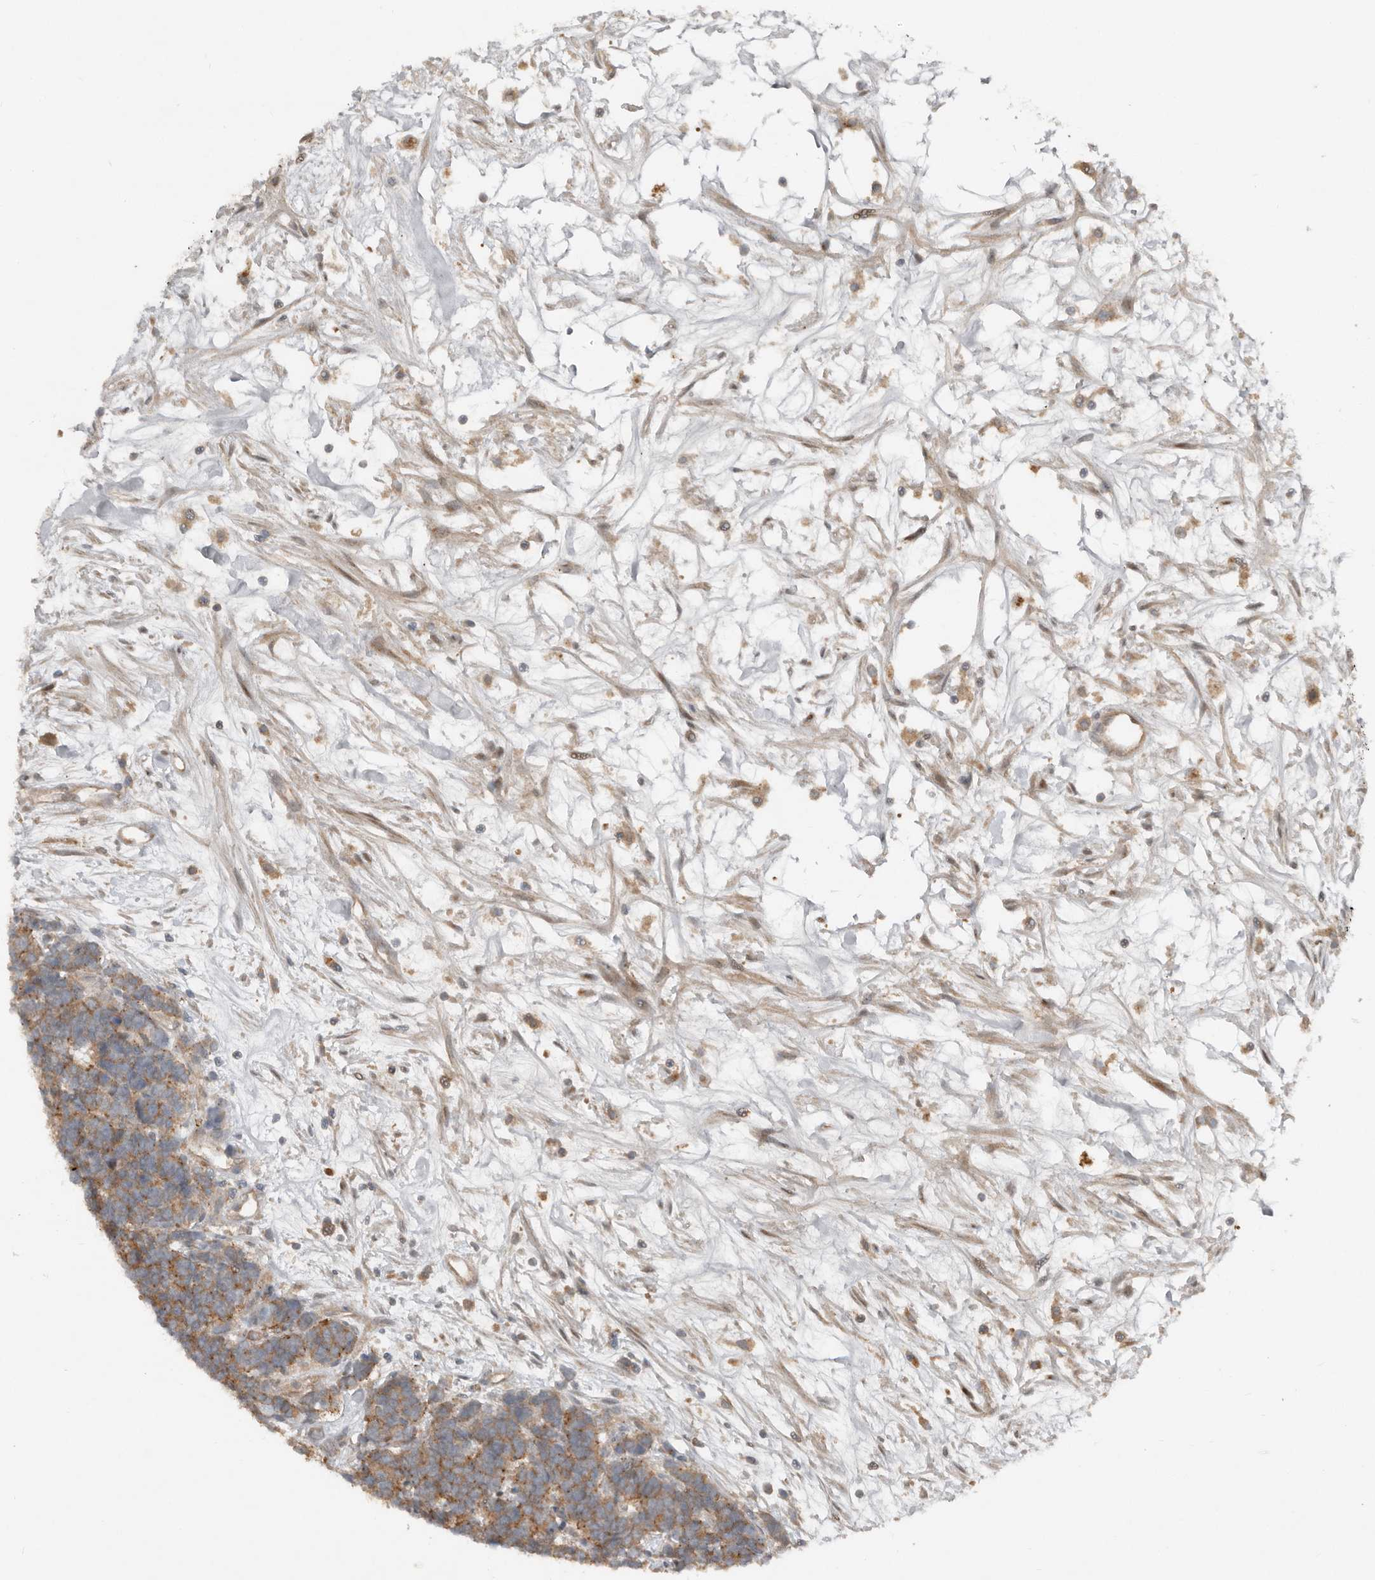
{"staining": {"intensity": "moderate", "quantity": ">75%", "location": "cytoplasmic/membranous"}, "tissue": "carcinoid", "cell_type": "Tumor cells", "image_type": "cancer", "snomed": [{"axis": "morphology", "description": "Carcinoma, NOS"}, {"axis": "morphology", "description": "Carcinoid, malignant, NOS"}, {"axis": "topography", "description": "Urinary bladder"}], "caption": "DAB immunohistochemical staining of carcinoid displays moderate cytoplasmic/membranous protein staining in about >75% of tumor cells.", "gene": "TEAD3", "patient": {"sex": "male", "age": 57}}